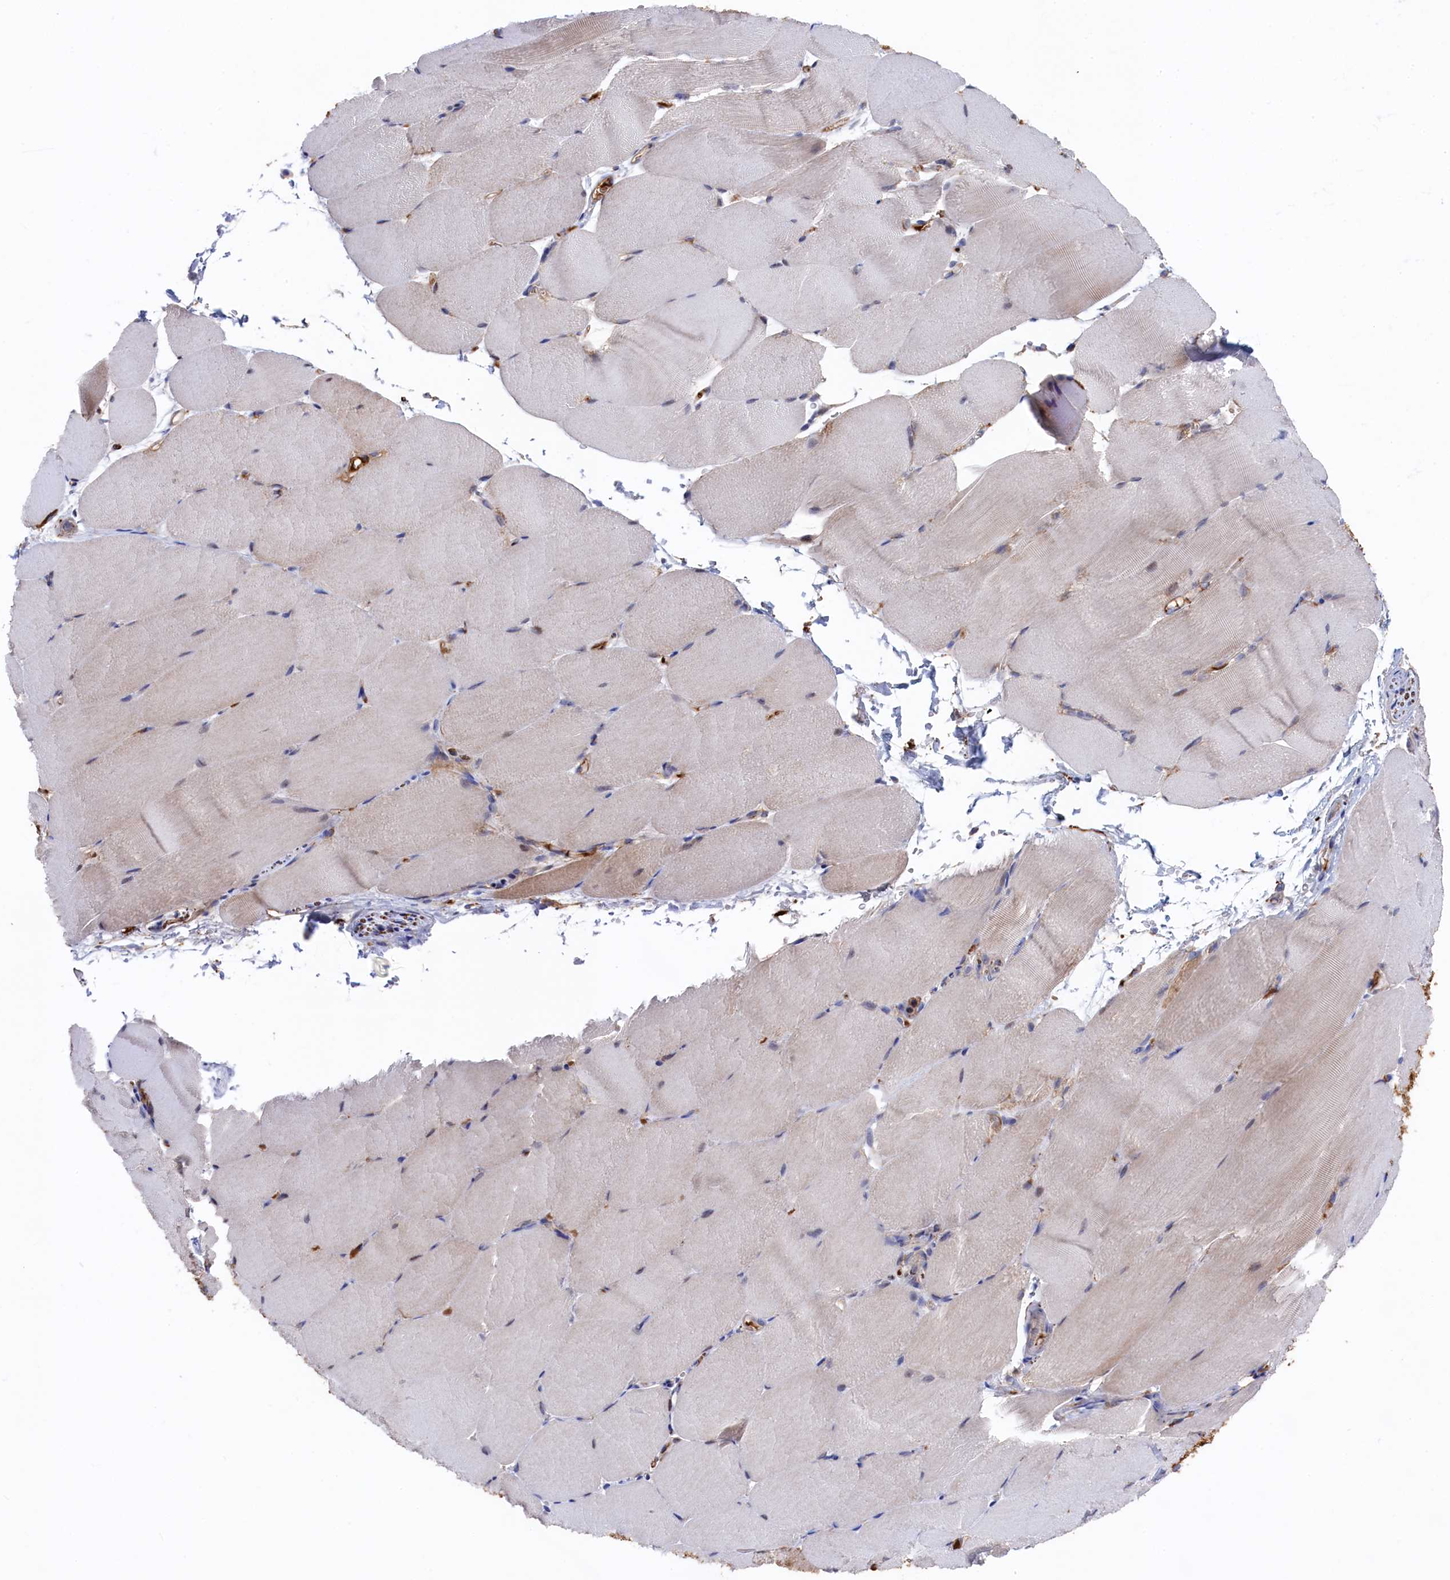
{"staining": {"intensity": "weak", "quantity": "<25%", "location": "cytoplasmic/membranous"}, "tissue": "skeletal muscle", "cell_type": "Myocytes", "image_type": "normal", "snomed": [{"axis": "morphology", "description": "Normal tissue, NOS"}, {"axis": "topography", "description": "Skeletal muscle"}, {"axis": "topography", "description": "Parathyroid gland"}], "caption": "IHC image of normal skeletal muscle: skeletal muscle stained with DAB exhibits no significant protein positivity in myocytes.", "gene": "C12orf73", "patient": {"sex": "female", "age": 37}}